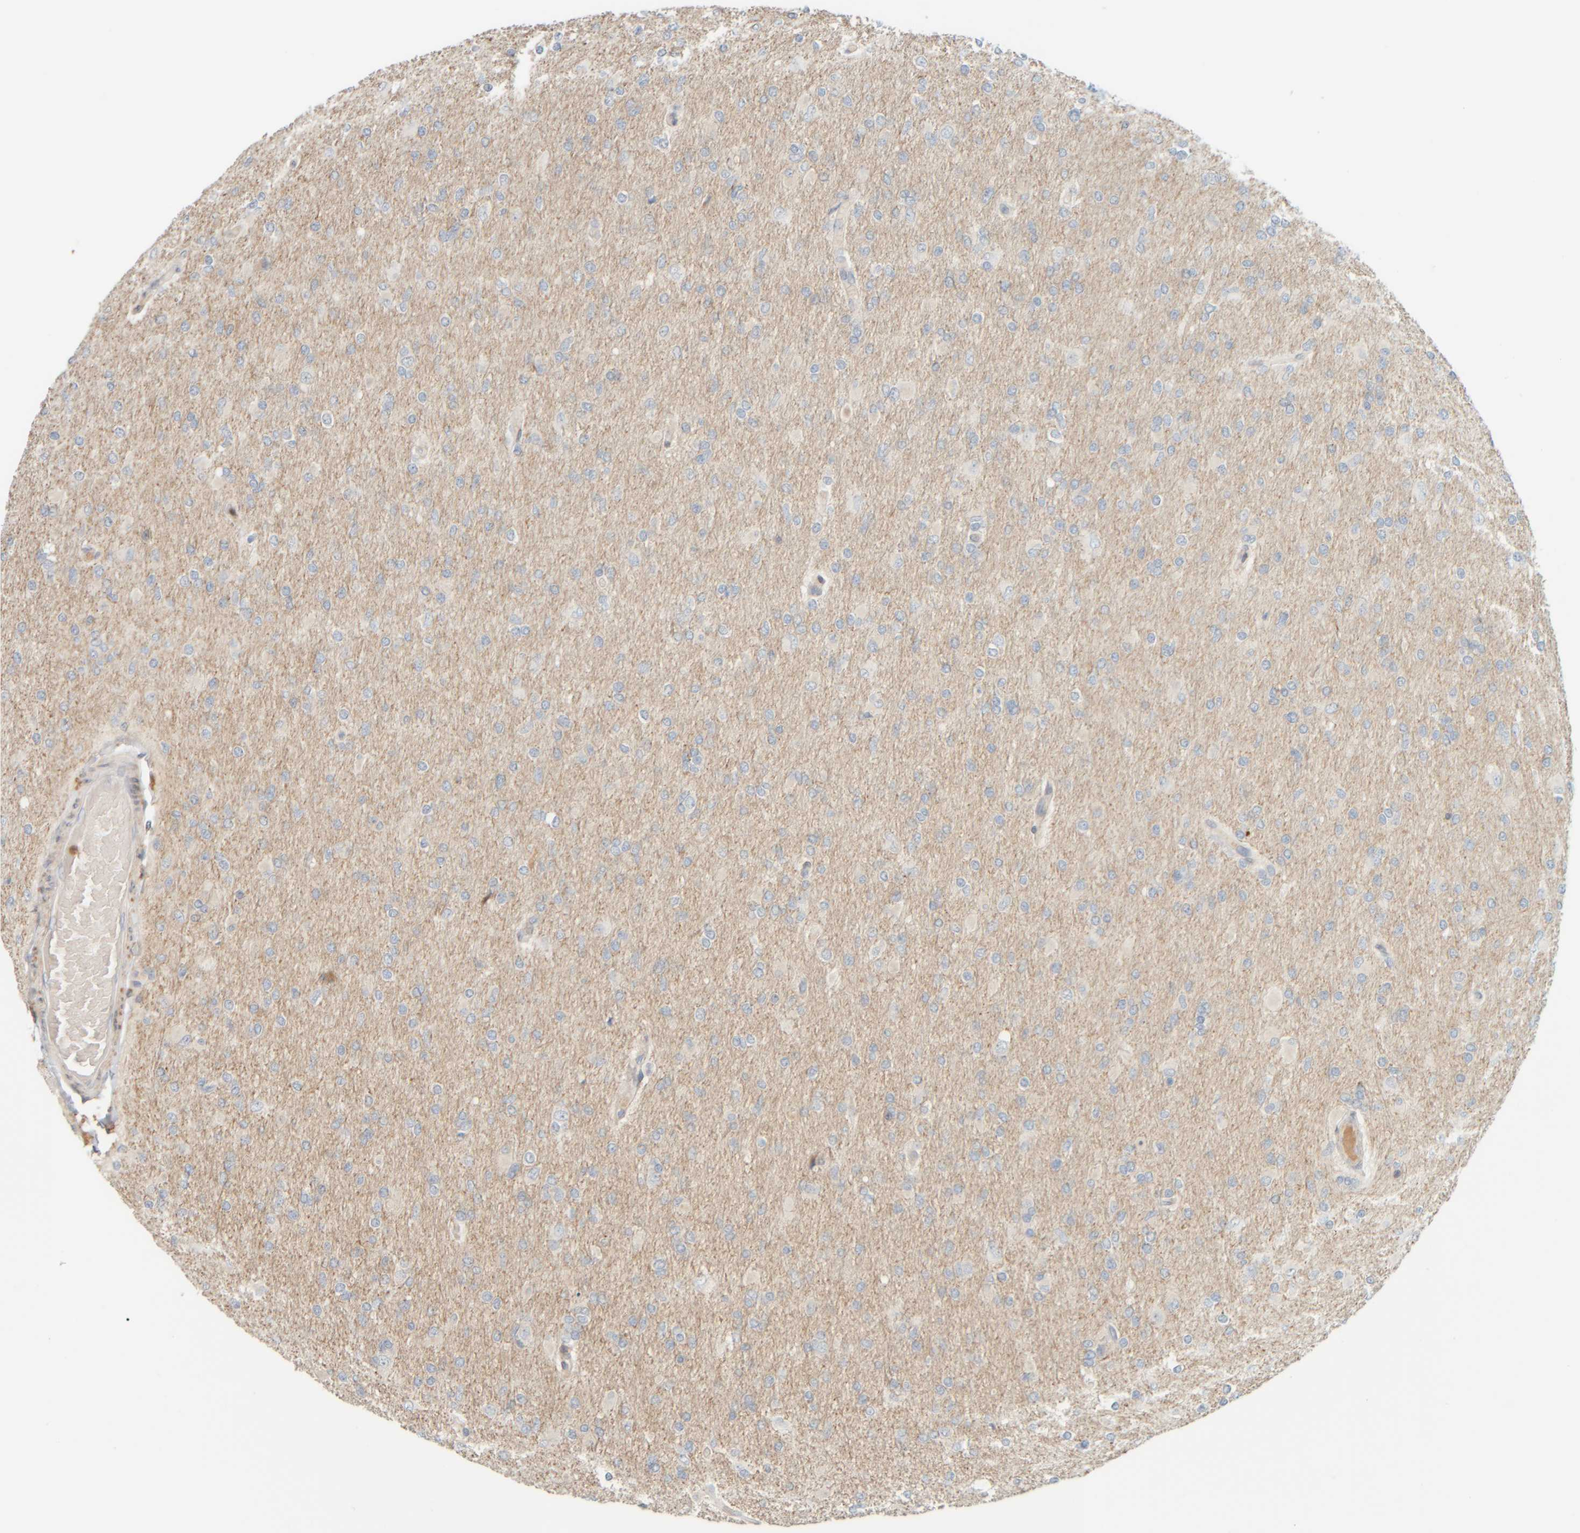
{"staining": {"intensity": "negative", "quantity": "none", "location": "none"}, "tissue": "glioma", "cell_type": "Tumor cells", "image_type": "cancer", "snomed": [{"axis": "morphology", "description": "Glioma, malignant, High grade"}, {"axis": "topography", "description": "Cerebral cortex"}], "caption": "Immunohistochemistry (IHC) photomicrograph of neoplastic tissue: malignant glioma (high-grade) stained with DAB shows no significant protein expression in tumor cells. (DAB immunohistochemistry (IHC), high magnification).", "gene": "PTGES3L-AARSD1", "patient": {"sex": "female", "age": 36}}